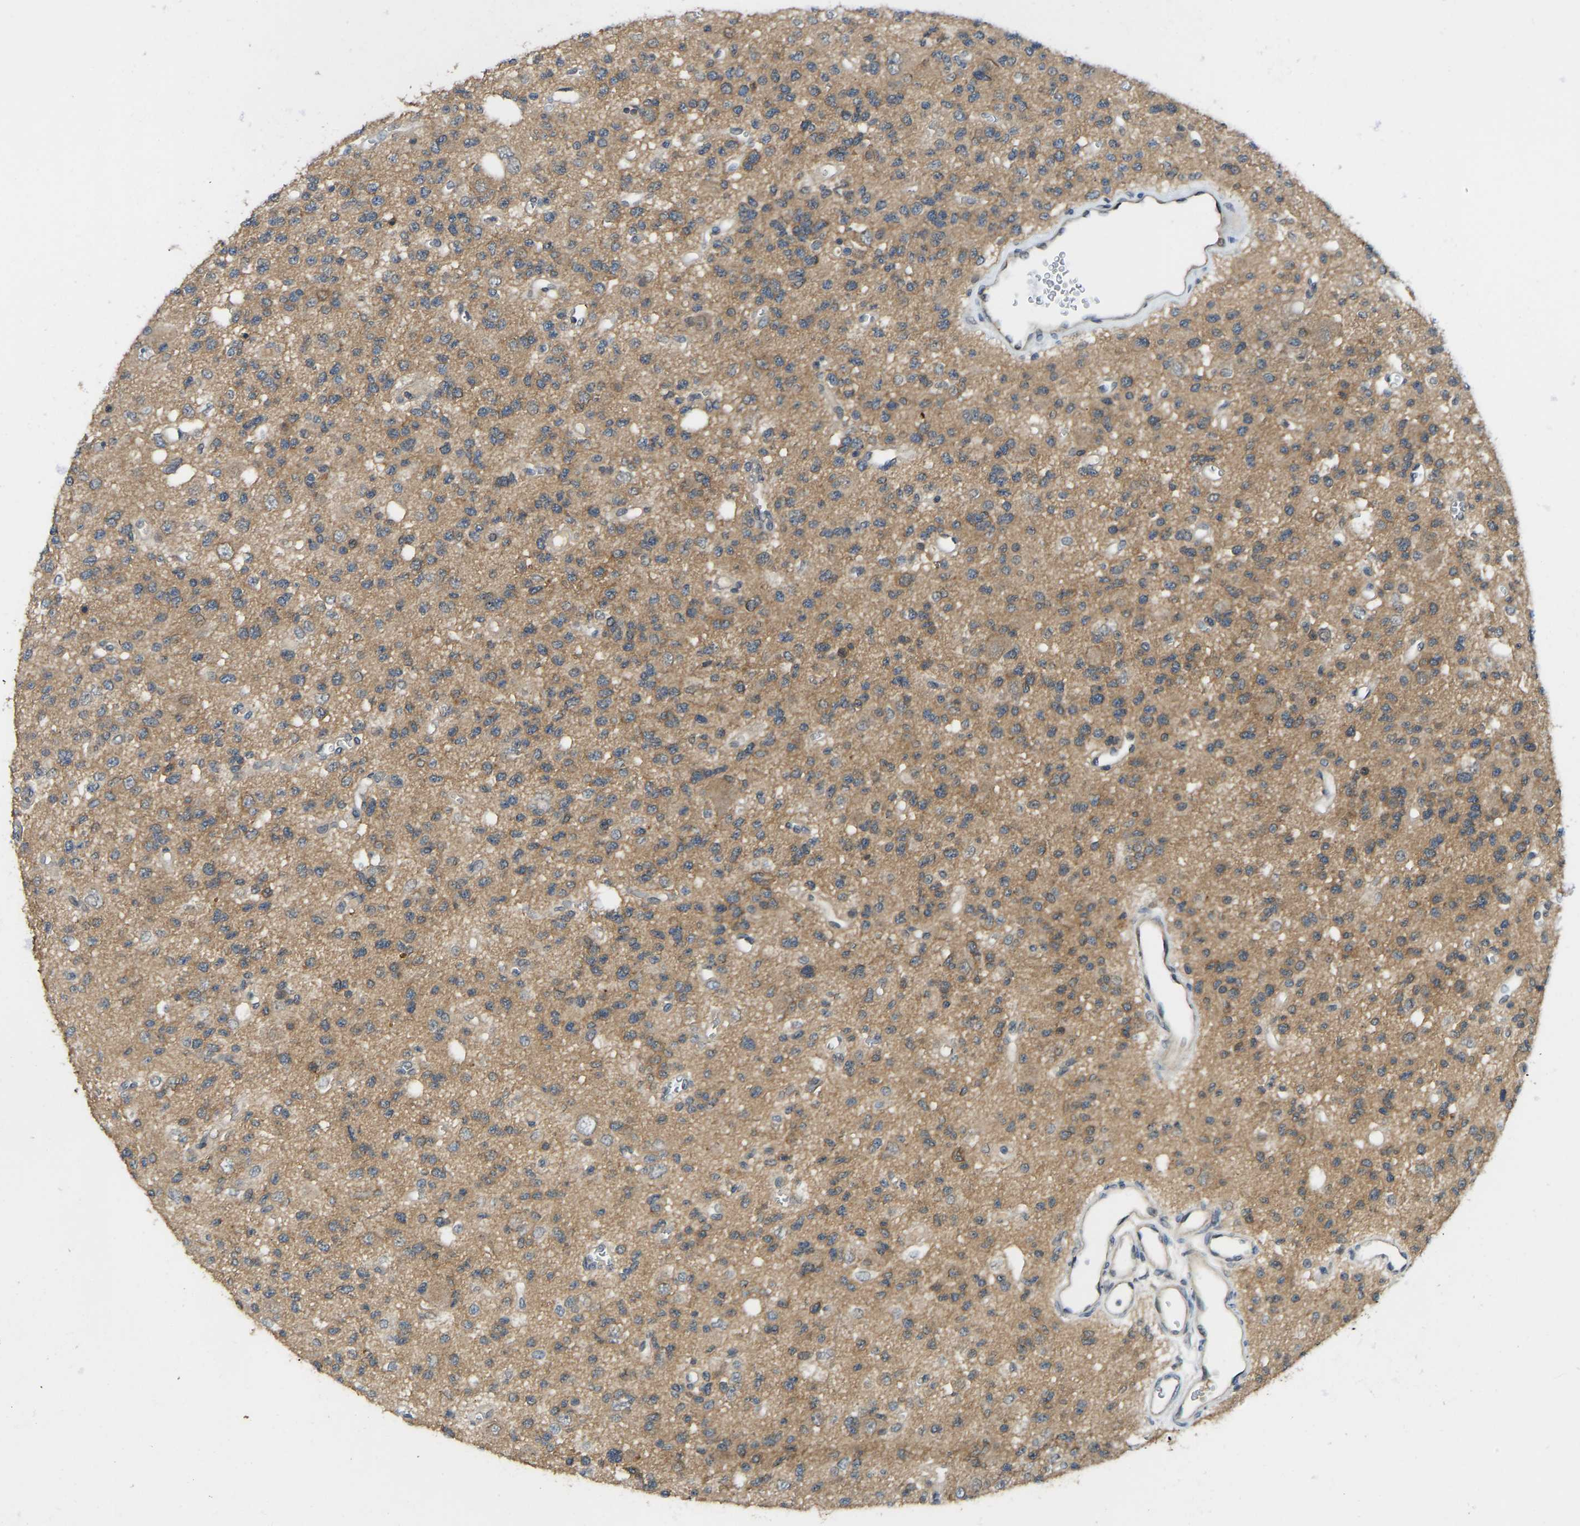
{"staining": {"intensity": "moderate", "quantity": "25%-75%", "location": "cytoplasmic/membranous"}, "tissue": "glioma", "cell_type": "Tumor cells", "image_type": "cancer", "snomed": [{"axis": "morphology", "description": "Glioma, malignant, Low grade"}, {"axis": "topography", "description": "Brain"}], "caption": "Protein analysis of malignant low-grade glioma tissue demonstrates moderate cytoplasmic/membranous staining in approximately 25%-75% of tumor cells.", "gene": "NDRG3", "patient": {"sex": "male", "age": 38}}